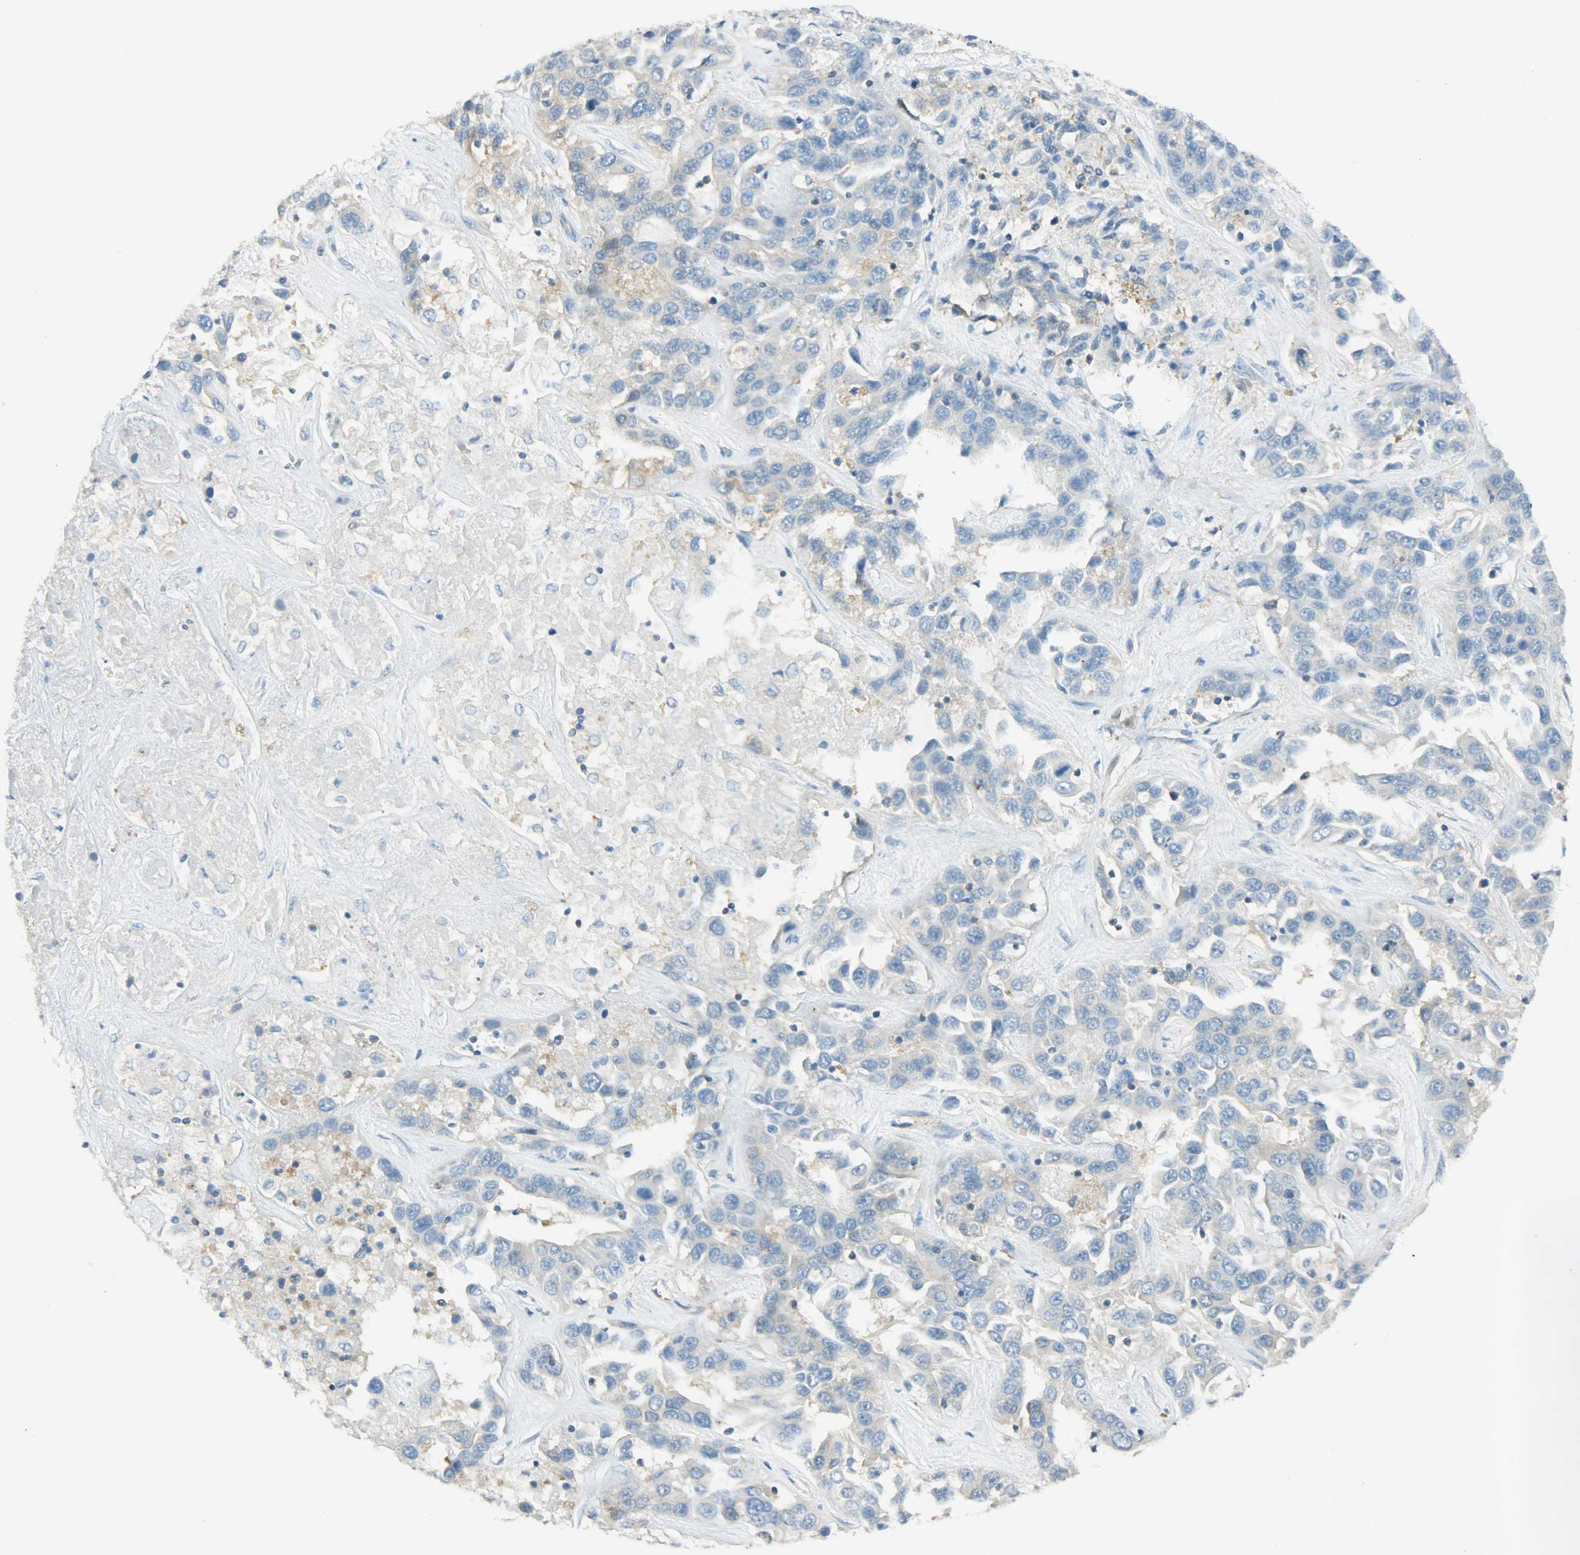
{"staining": {"intensity": "negative", "quantity": "none", "location": "none"}, "tissue": "liver cancer", "cell_type": "Tumor cells", "image_type": "cancer", "snomed": [{"axis": "morphology", "description": "Cholangiocarcinoma"}, {"axis": "topography", "description": "Liver"}], "caption": "Protein analysis of liver cancer (cholangiocarcinoma) shows no significant positivity in tumor cells.", "gene": "TSC22D2", "patient": {"sex": "female", "age": 52}}